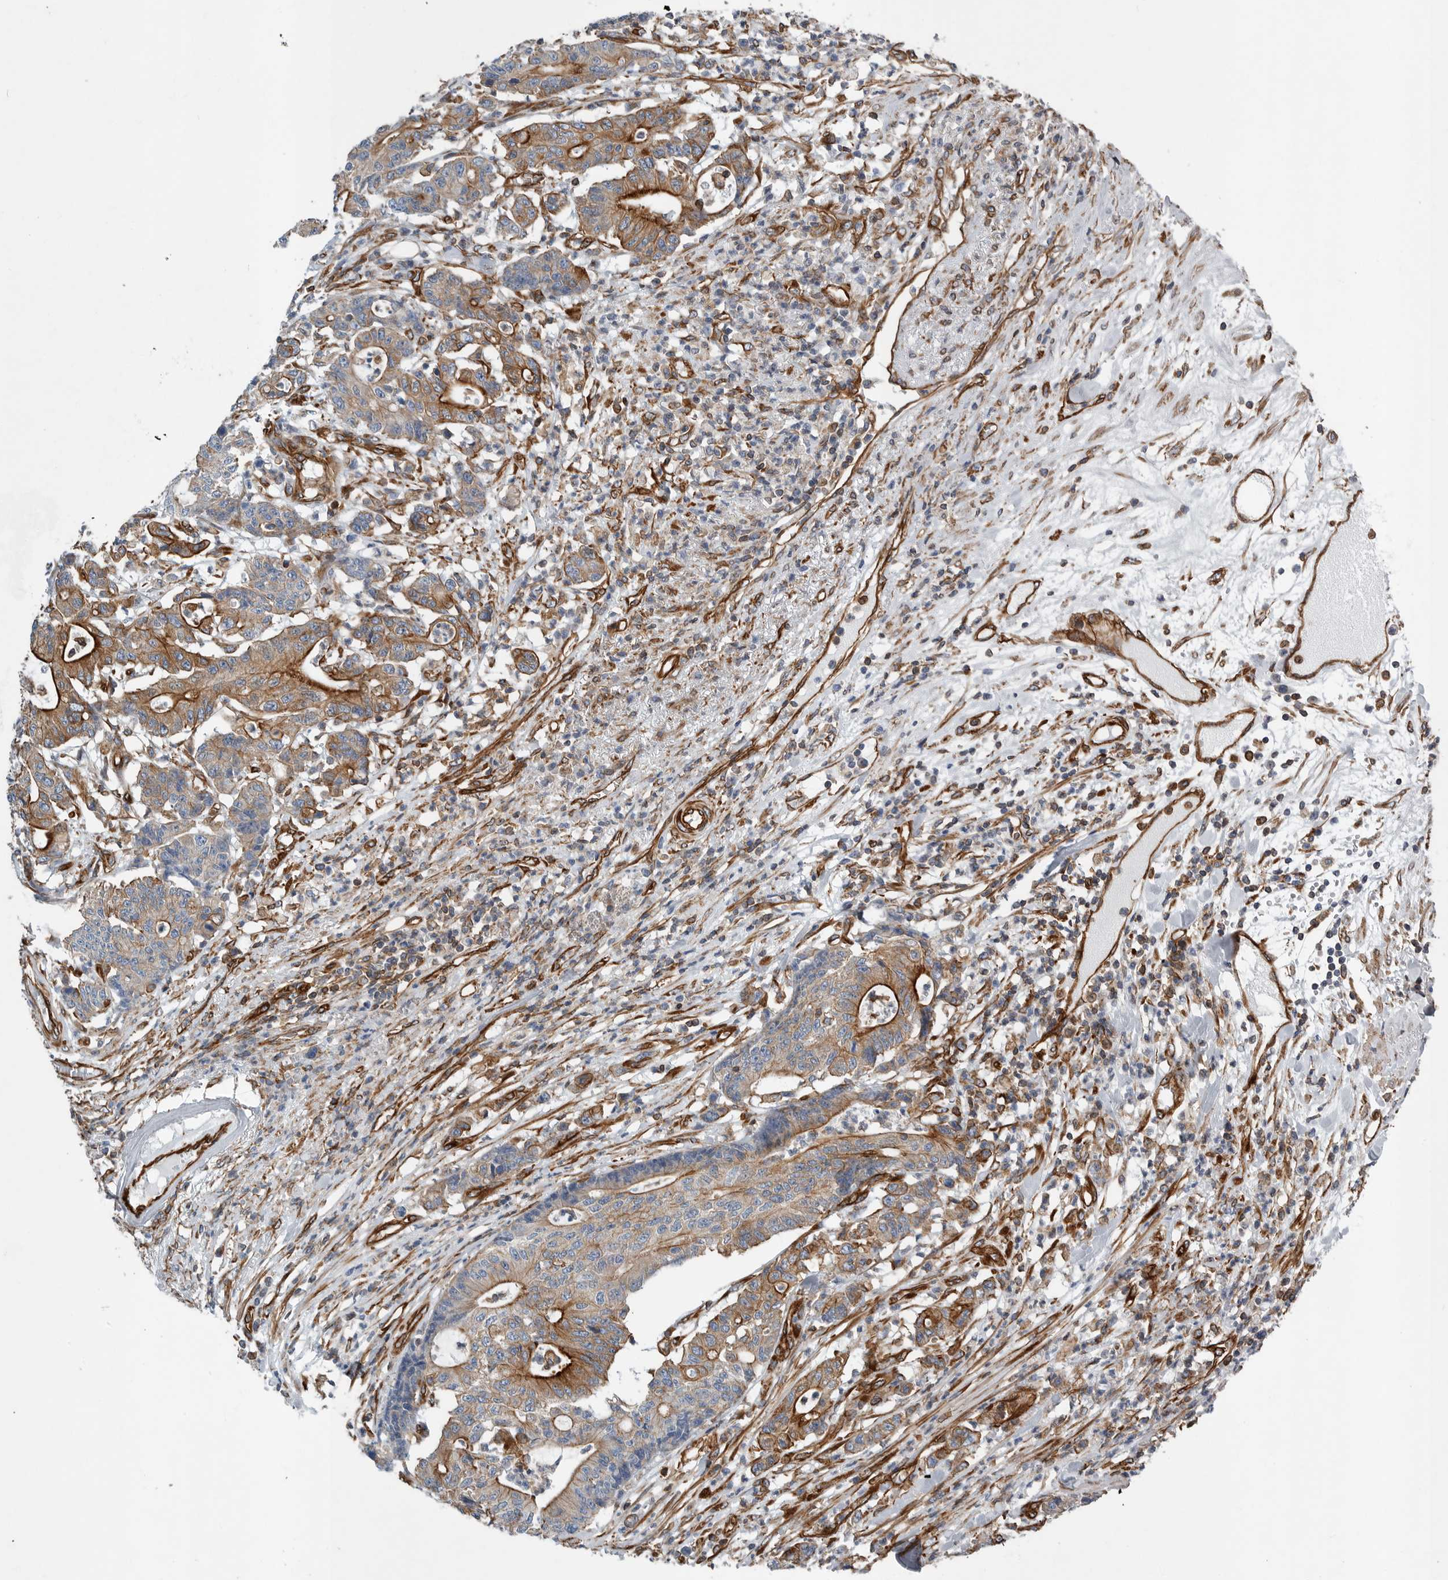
{"staining": {"intensity": "strong", "quantity": "25%-75%", "location": "cytoplasmic/membranous"}, "tissue": "colorectal cancer", "cell_type": "Tumor cells", "image_type": "cancer", "snomed": [{"axis": "morphology", "description": "Adenocarcinoma, NOS"}, {"axis": "topography", "description": "Colon"}], "caption": "Tumor cells demonstrate high levels of strong cytoplasmic/membranous positivity in approximately 25%-75% of cells in human adenocarcinoma (colorectal). The staining was performed using DAB (3,3'-diaminobenzidine), with brown indicating positive protein expression. Nuclei are stained blue with hematoxylin.", "gene": "PLEC", "patient": {"sex": "female", "age": 84}}